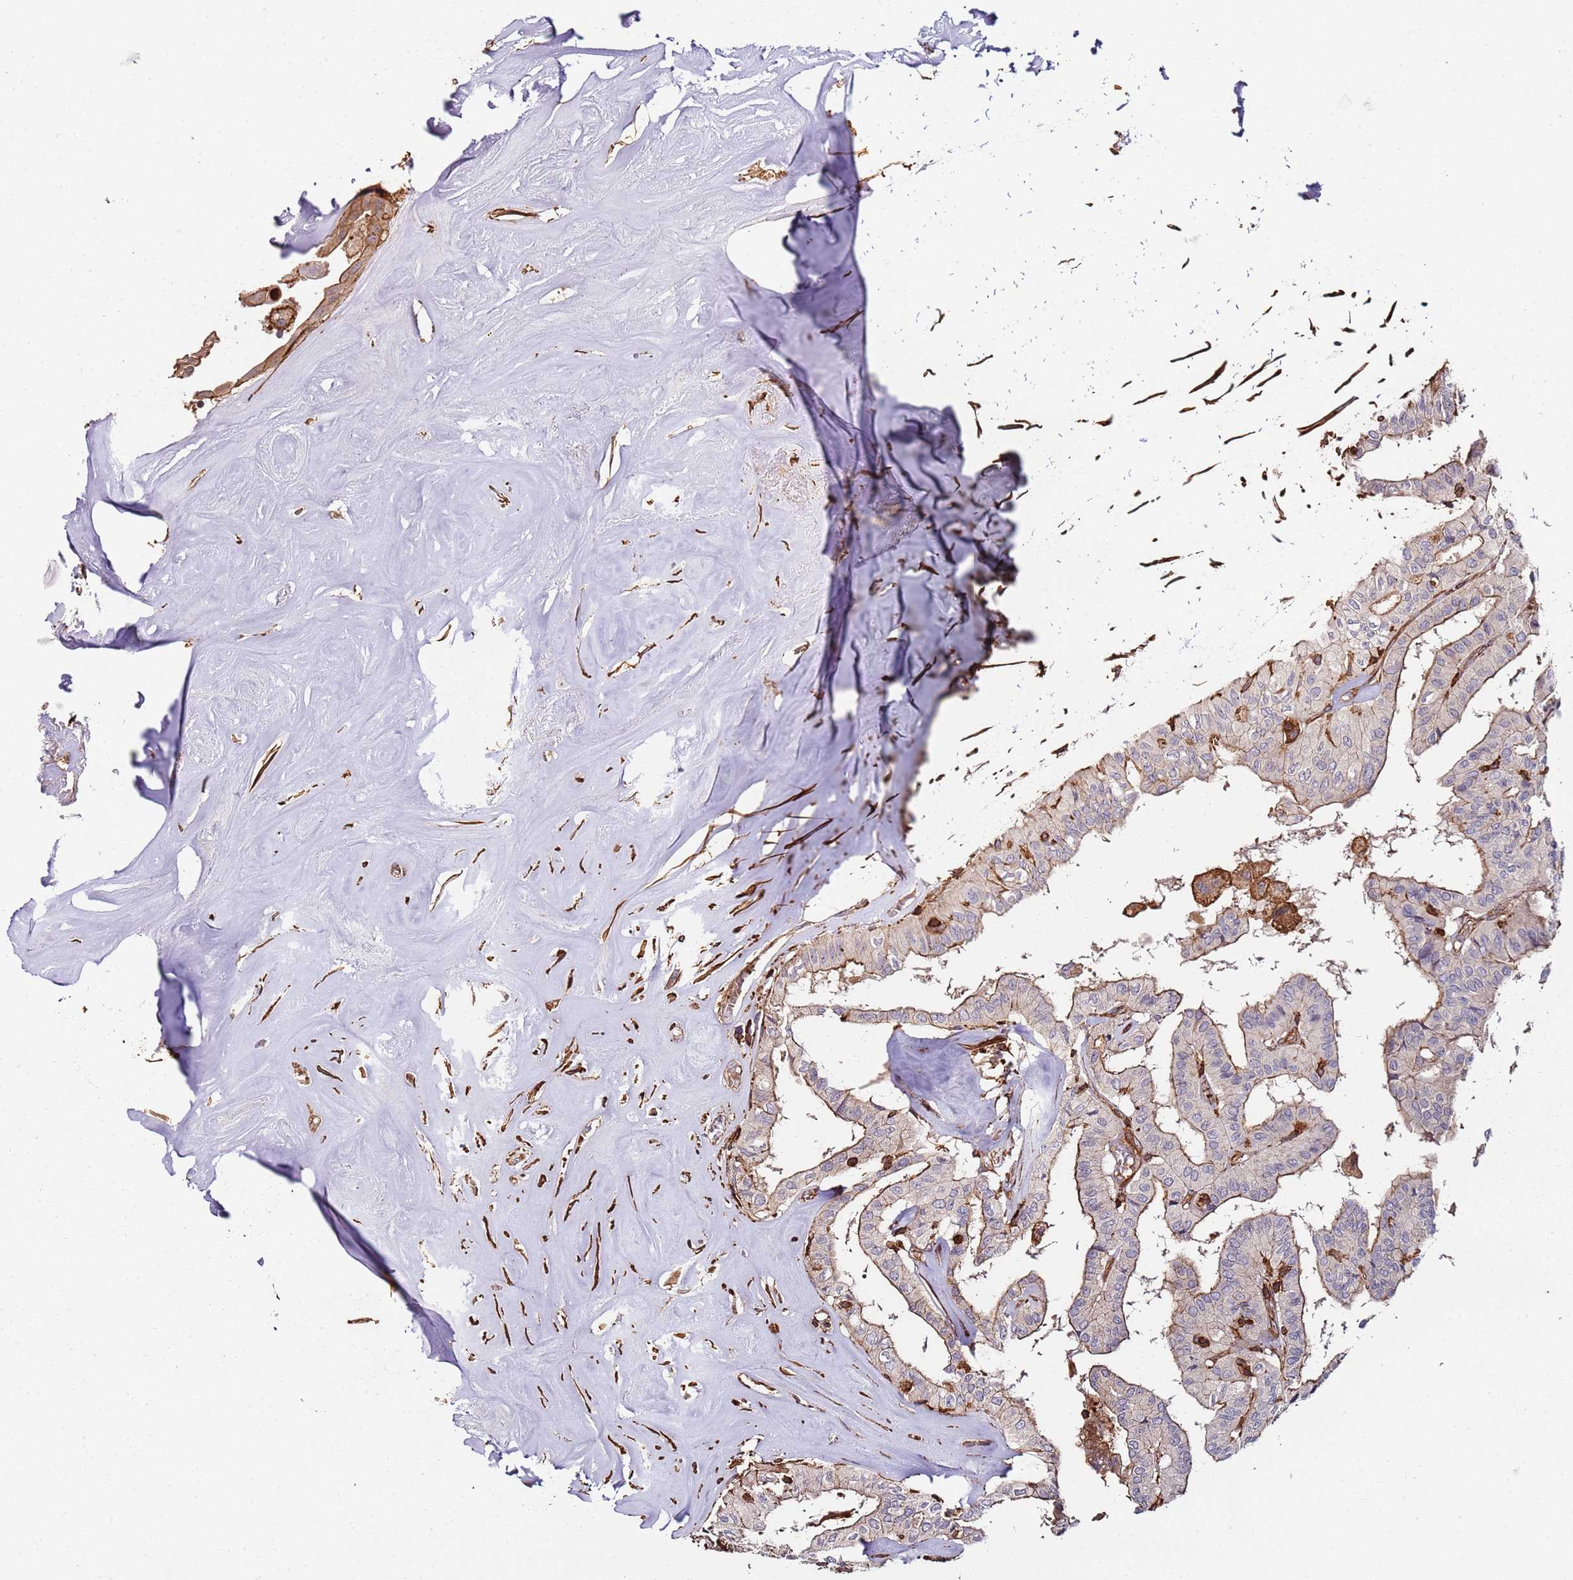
{"staining": {"intensity": "moderate", "quantity": "25%-75%", "location": "cytoplasmic/membranous"}, "tissue": "thyroid cancer", "cell_type": "Tumor cells", "image_type": "cancer", "snomed": [{"axis": "morphology", "description": "Papillary adenocarcinoma, NOS"}, {"axis": "topography", "description": "Thyroid gland"}], "caption": "A medium amount of moderate cytoplasmic/membranous positivity is seen in about 25%-75% of tumor cells in thyroid cancer (papillary adenocarcinoma) tissue.", "gene": "CYP2U1", "patient": {"sex": "female", "age": 59}}